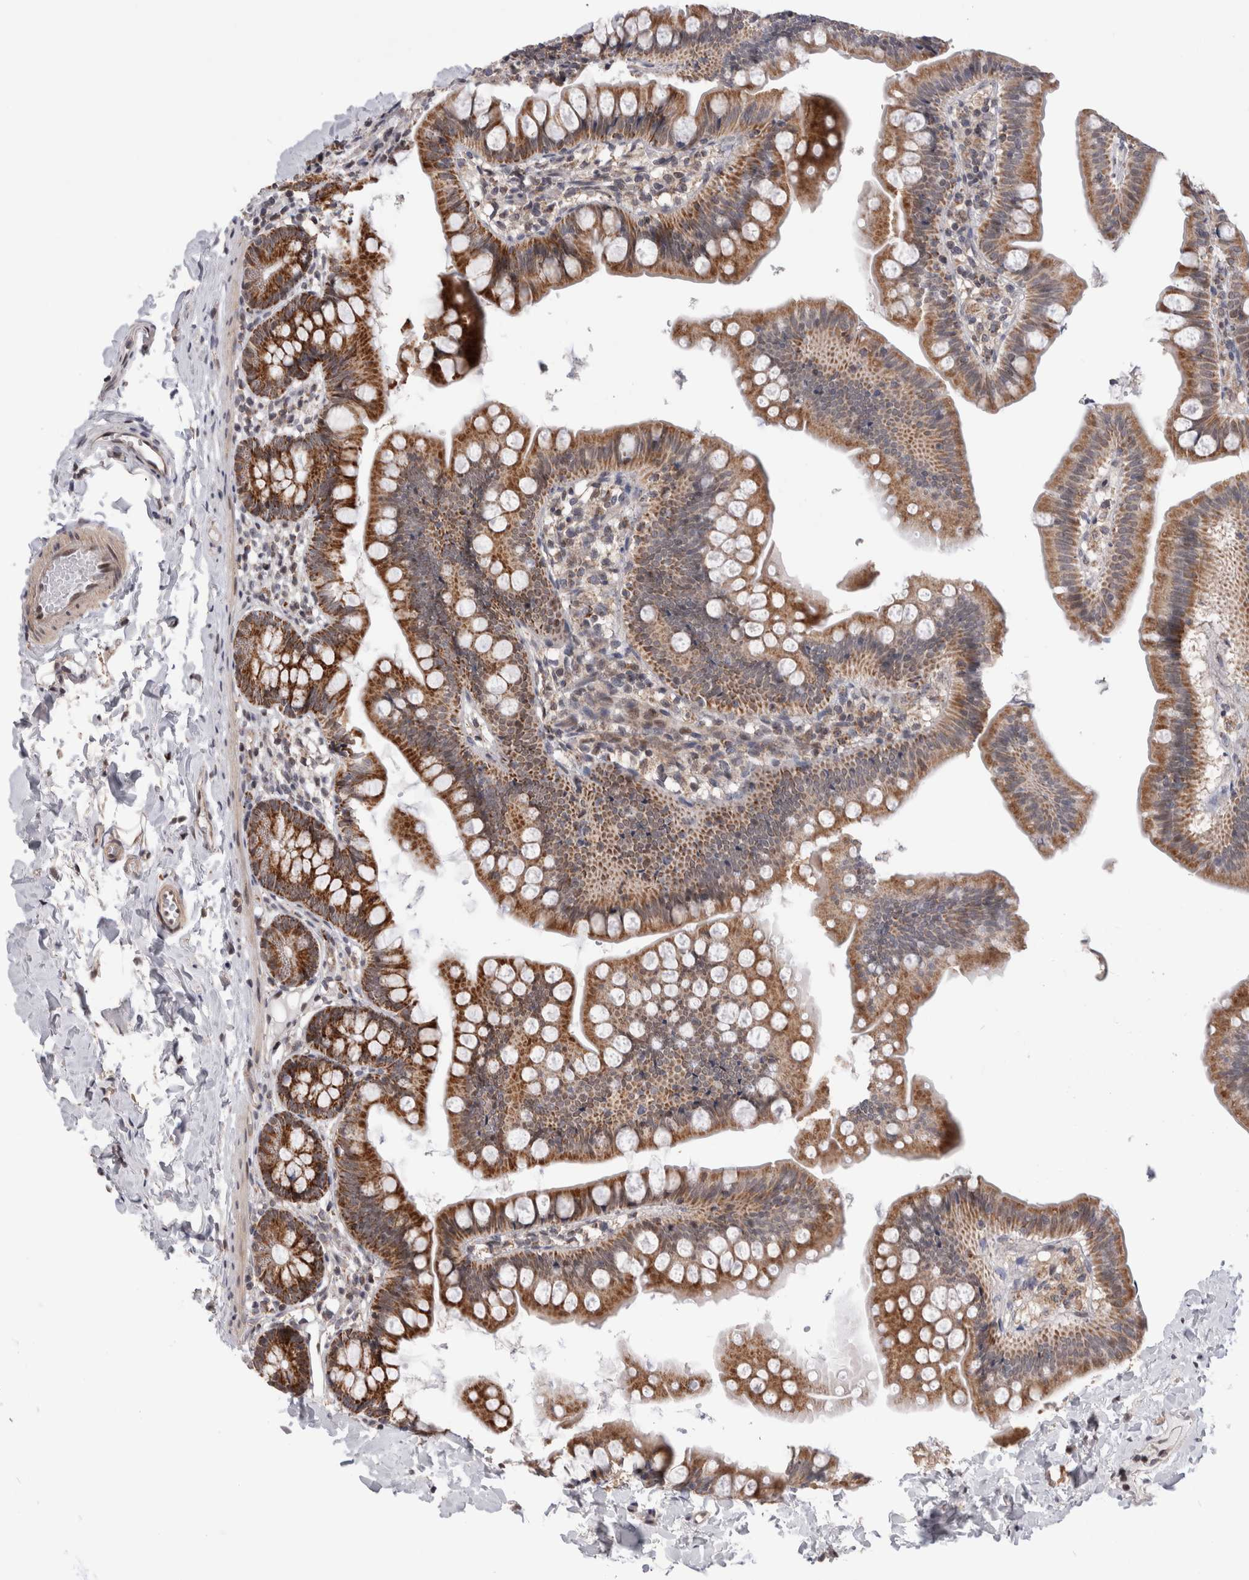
{"staining": {"intensity": "strong", "quantity": ">75%", "location": "cytoplasmic/membranous,nuclear"}, "tissue": "small intestine", "cell_type": "Glandular cells", "image_type": "normal", "snomed": [{"axis": "morphology", "description": "Normal tissue, NOS"}, {"axis": "topography", "description": "Small intestine"}], "caption": "Human small intestine stained with a brown dye demonstrates strong cytoplasmic/membranous,nuclear positive positivity in approximately >75% of glandular cells.", "gene": "MRPL37", "patient": {"sex": "male", "age": 7}}